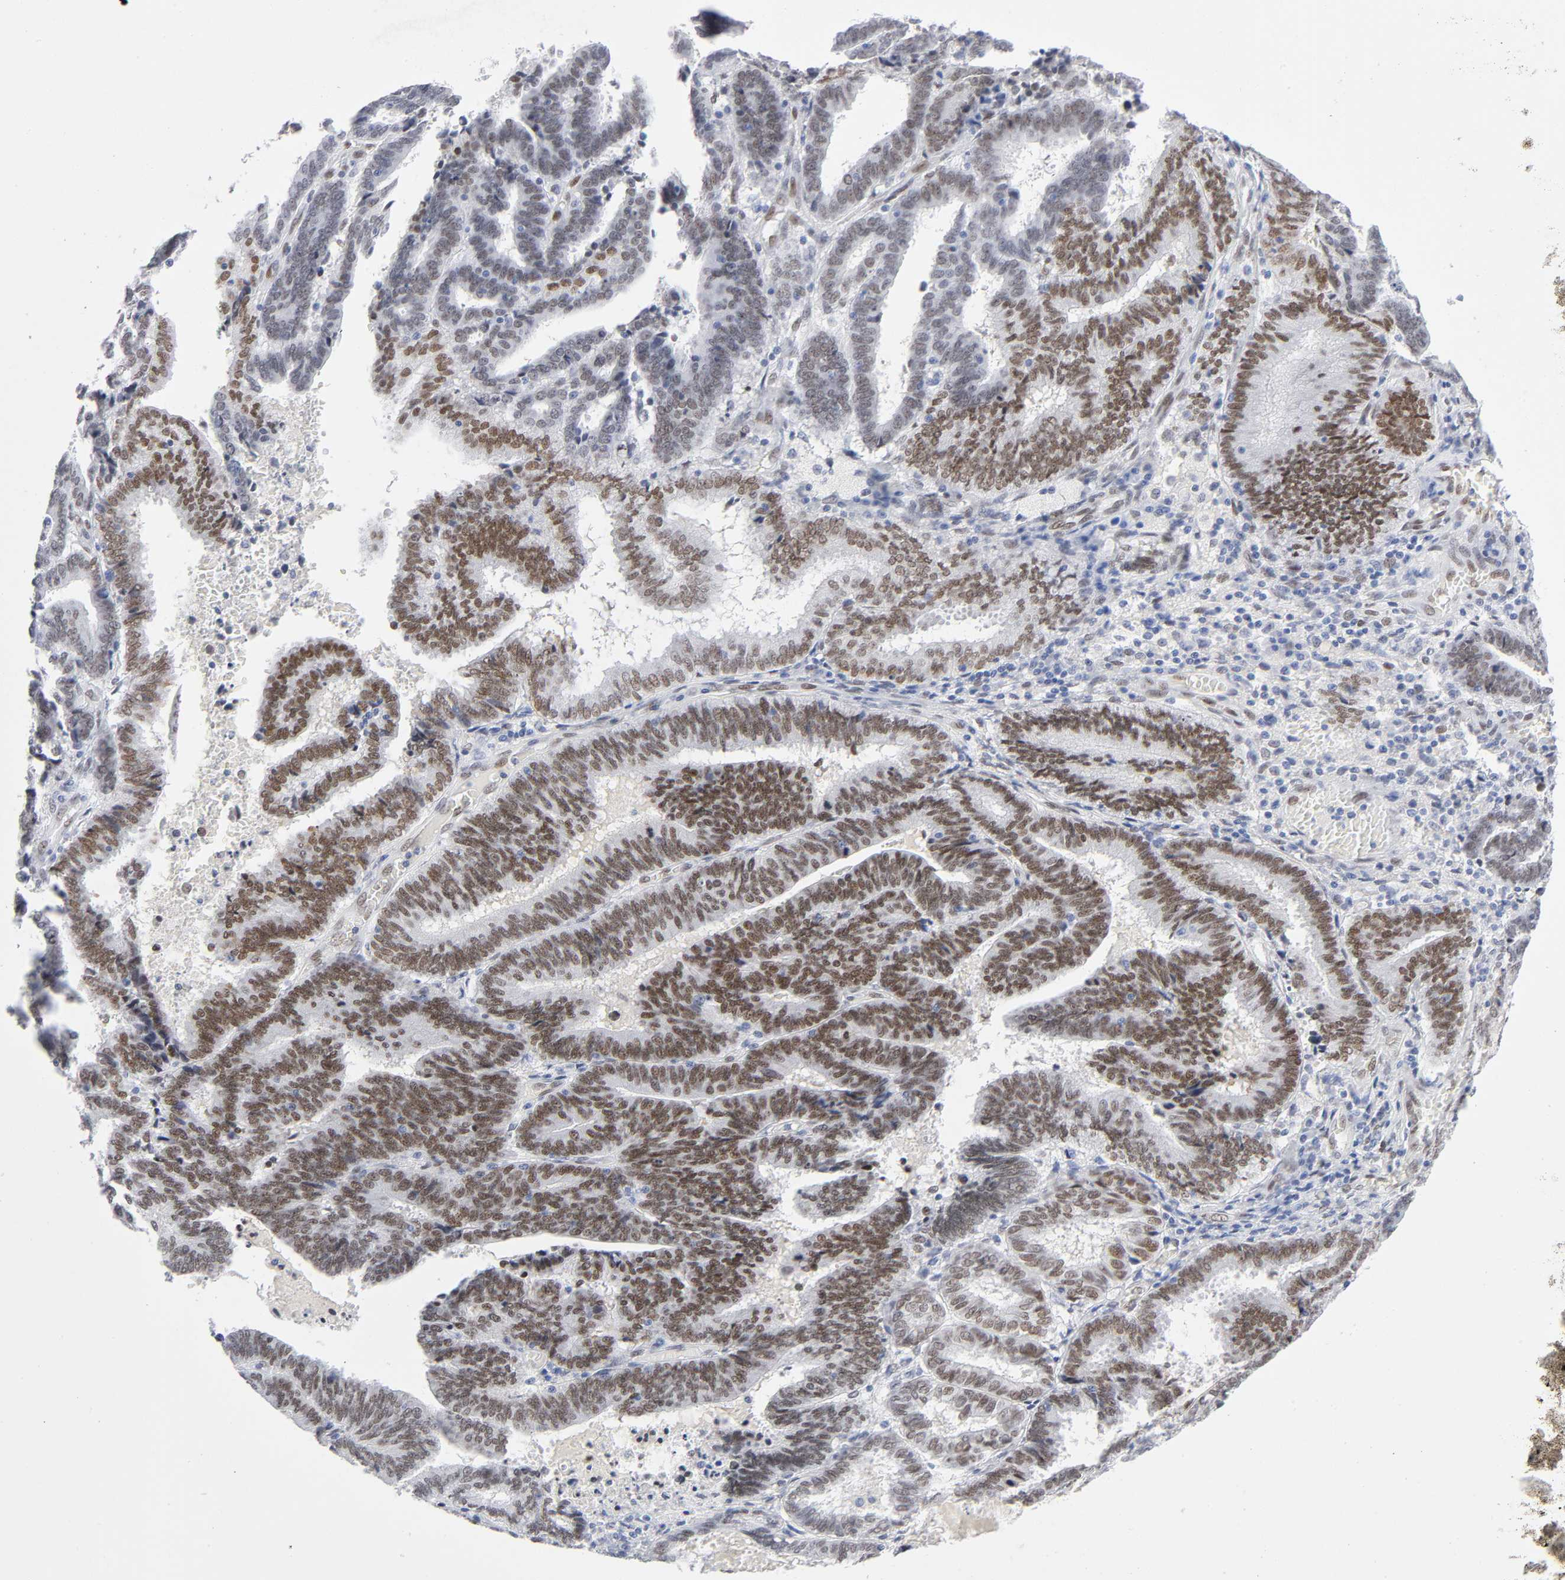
{"staining": {"intensity": "moderate", "quantity": ">75%", "location": "nuclear"}, "tissue": "endometrial cancer", "cell_type": "Tumor cells", "image_type": "cancer", "snomed": [{"axis": "morphology", "description": "Adenocarcinoma, NOS"}, {"axis": "topography", "description": "Uterus"}], "caption": "An image of endometrial cancer (adenocarcinoma) stained for a protein shows moderate nuclear brown staining in tumor cells.", "gene": "NFIC", "patient": {"sex": "female", "age": 83}}